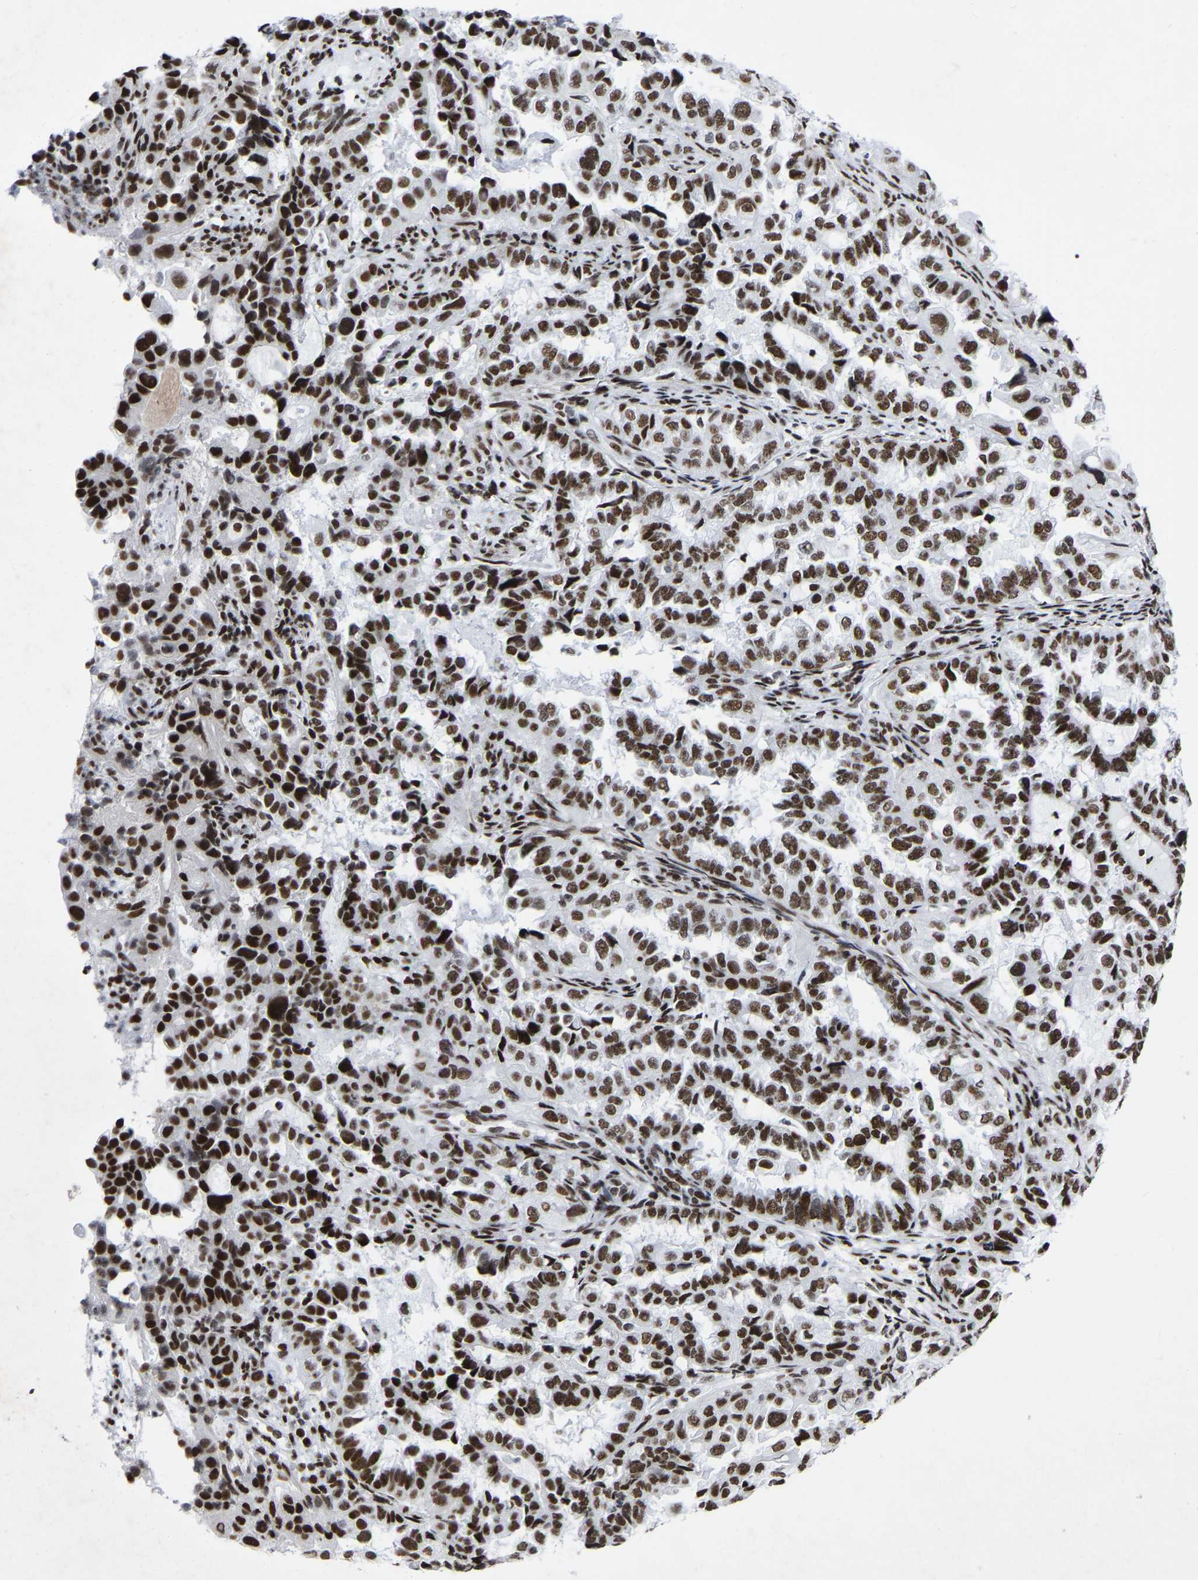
{"staining": {"intensity": "strong", "quantity": ">75%", "location": "nuclear"}, "tissue": "endometrial cancer", "cell_type": "Tumor cells", "image_type": "cancer", "snomed": [{"axis": "morphology", "description": "Adenocarcinoma, NOS"}, {"axis": "topography", "description": "Endometrium"}], "caption": "A micrograph of endometrial cancer (adenocarcinoma) stained for a protein displays strong nuclear brown staining in tumor cells. Using DAB (brown) and hematoxylin (blue) stains, captured at high magnification using brightfield microscopy.", "gene": "PRCC", "patient": {"sex": "female", "age": 85}}